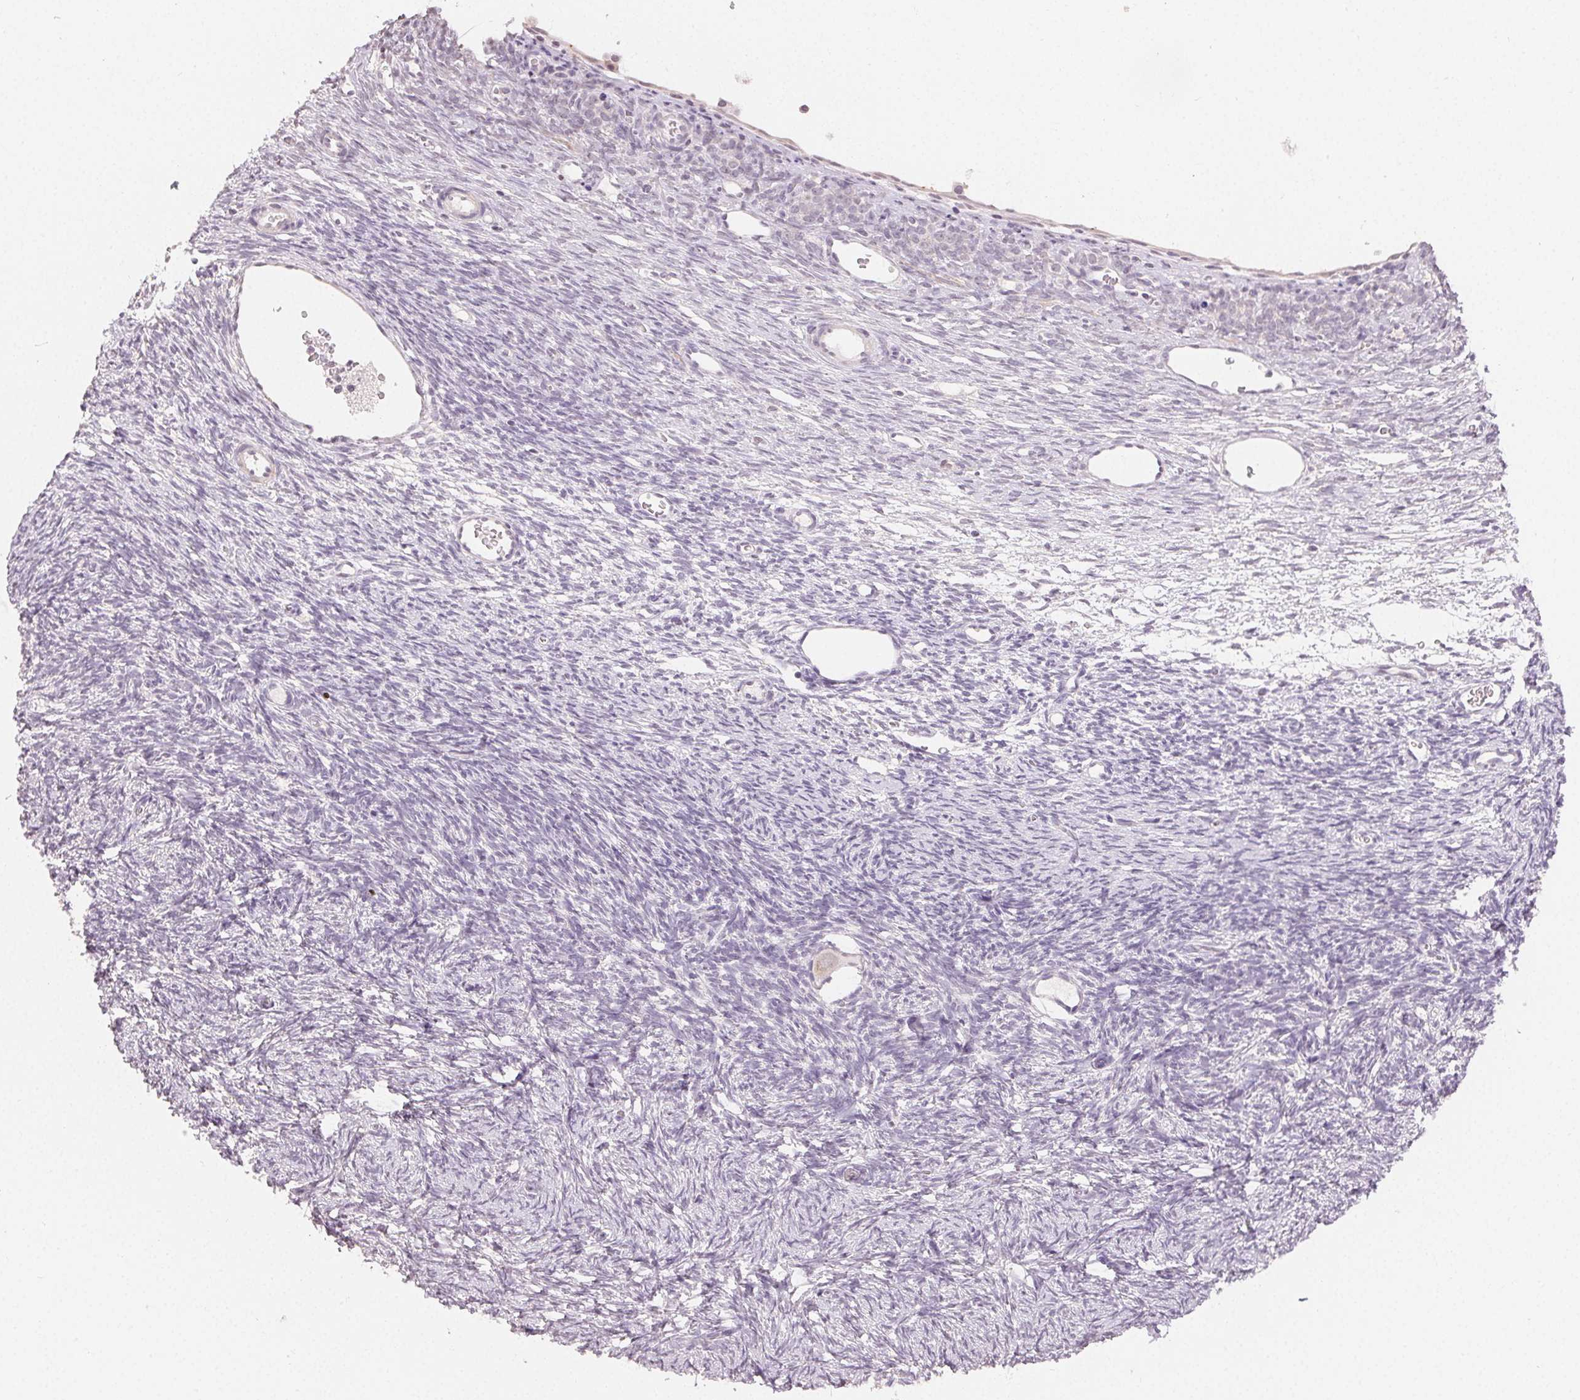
{"staining": {"intensity": "negative", "quantity": "none", "location": "none"}, "tissue": "ovary", "cell_type": "Follicle cells", "image_type": "normal", "snomed": [{"axis": "morphology", "description": "Normal tissue, NOS"}, {"axis": "topography", "description": "Ovary"}], "caption": "High magnification brightfield microscopy of benign ovary stained with DAB (brown) and counterstained with hematoxylin (blue): follicle cells show no significant expression. Brightfield microscopy of immunohistochemistry (IHC) stained with DAB (3,3'-diaminobenzidine) (brown) and hematoxylin (blue), captured at high magnification.", "gene": "TMEM174", "patient": {"sex": "female", "age": 34}}